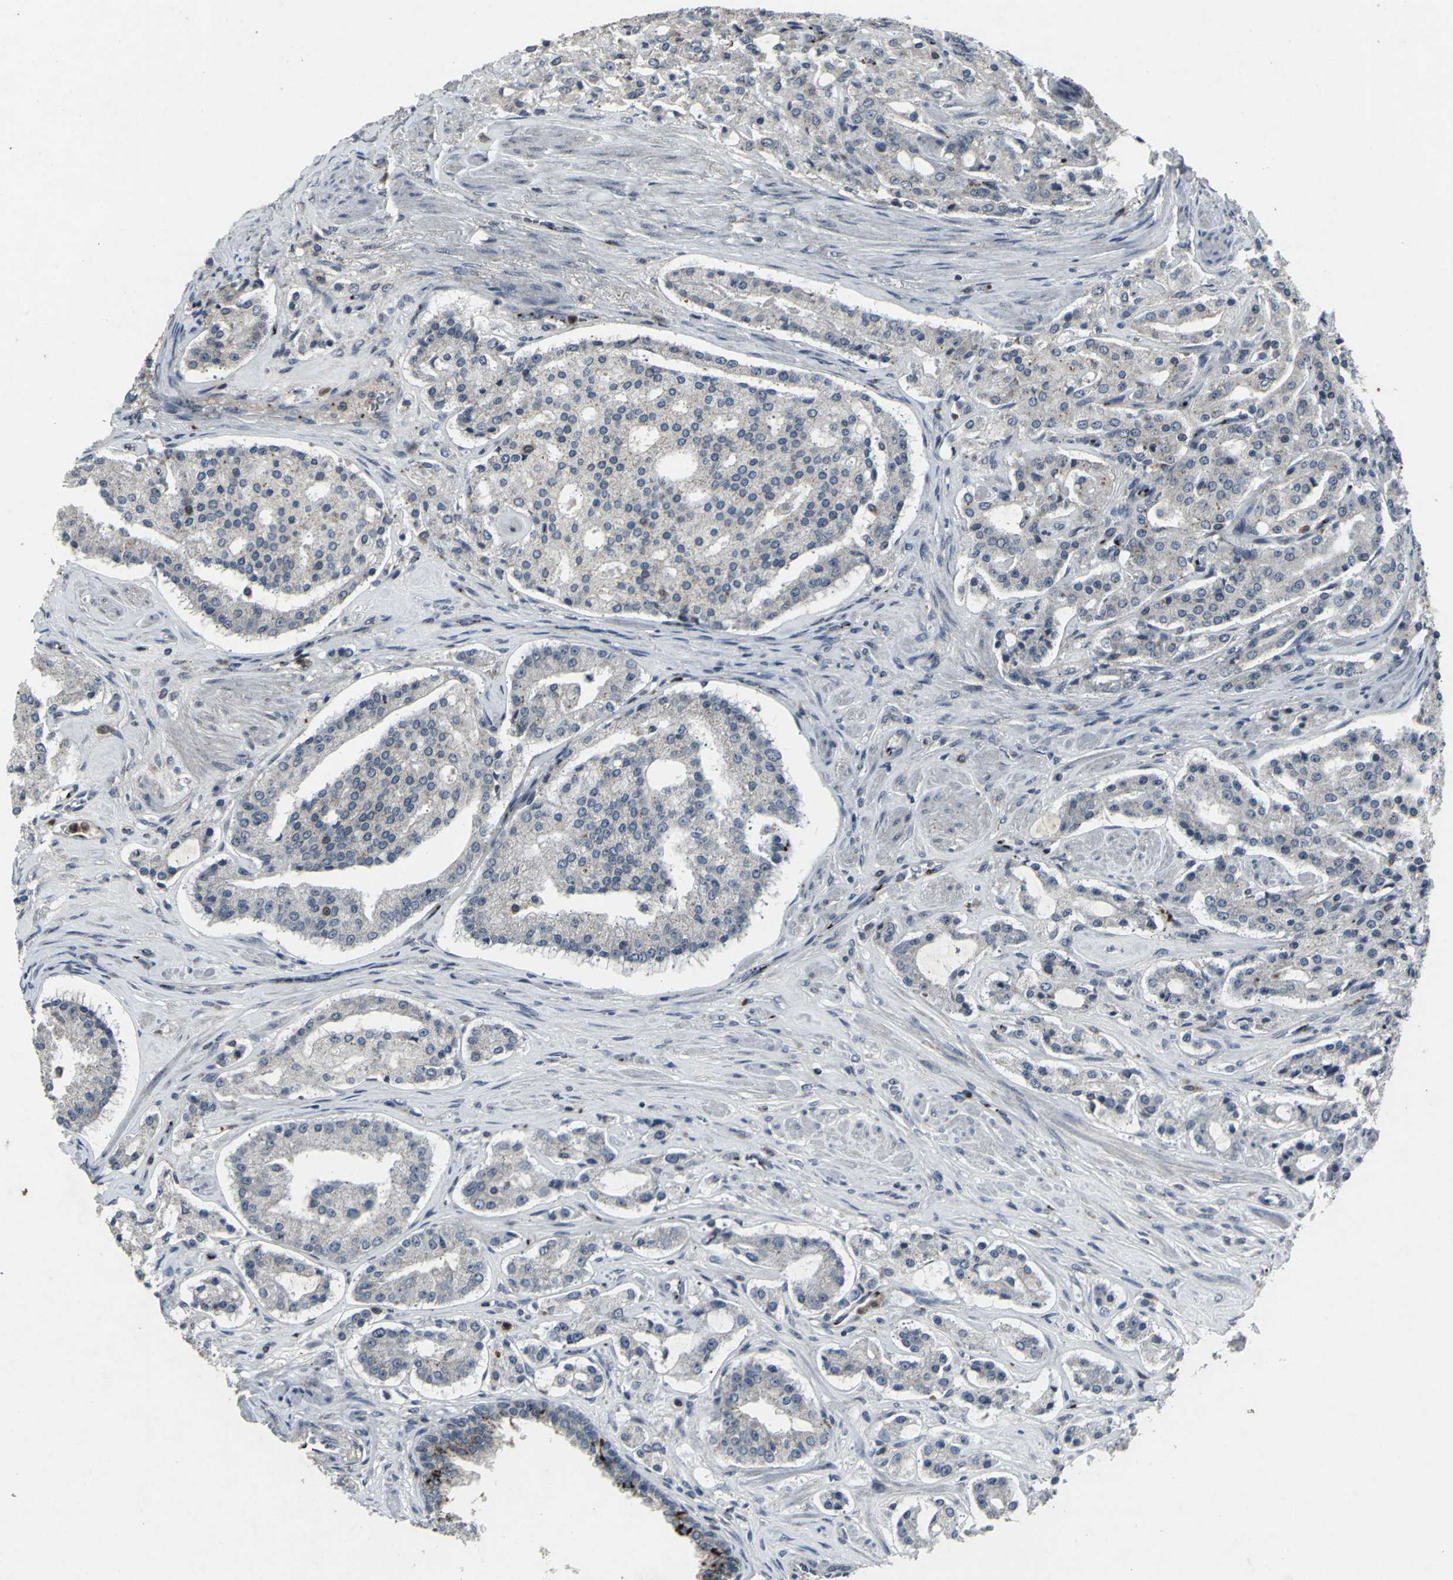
{"staining": {"intensity": "negative", "quantity": "none", "location": "none"}, "tissue": "prostate cancer", "cell_type": "Tumor cells", "image_type": "cancer", "snomed": [{"axis": "morphology", "description": "Adenocarcinoma, Medium grade"}, {"axis": "topography", "description": "Prostate"}], "caption": "The micrograph exhibits no significant positivity in tumor cells of adenocarcinoma (medium-grade) (prostate).", "gene": "BMP4", "patient": {"sex": "male", "age": 72}}